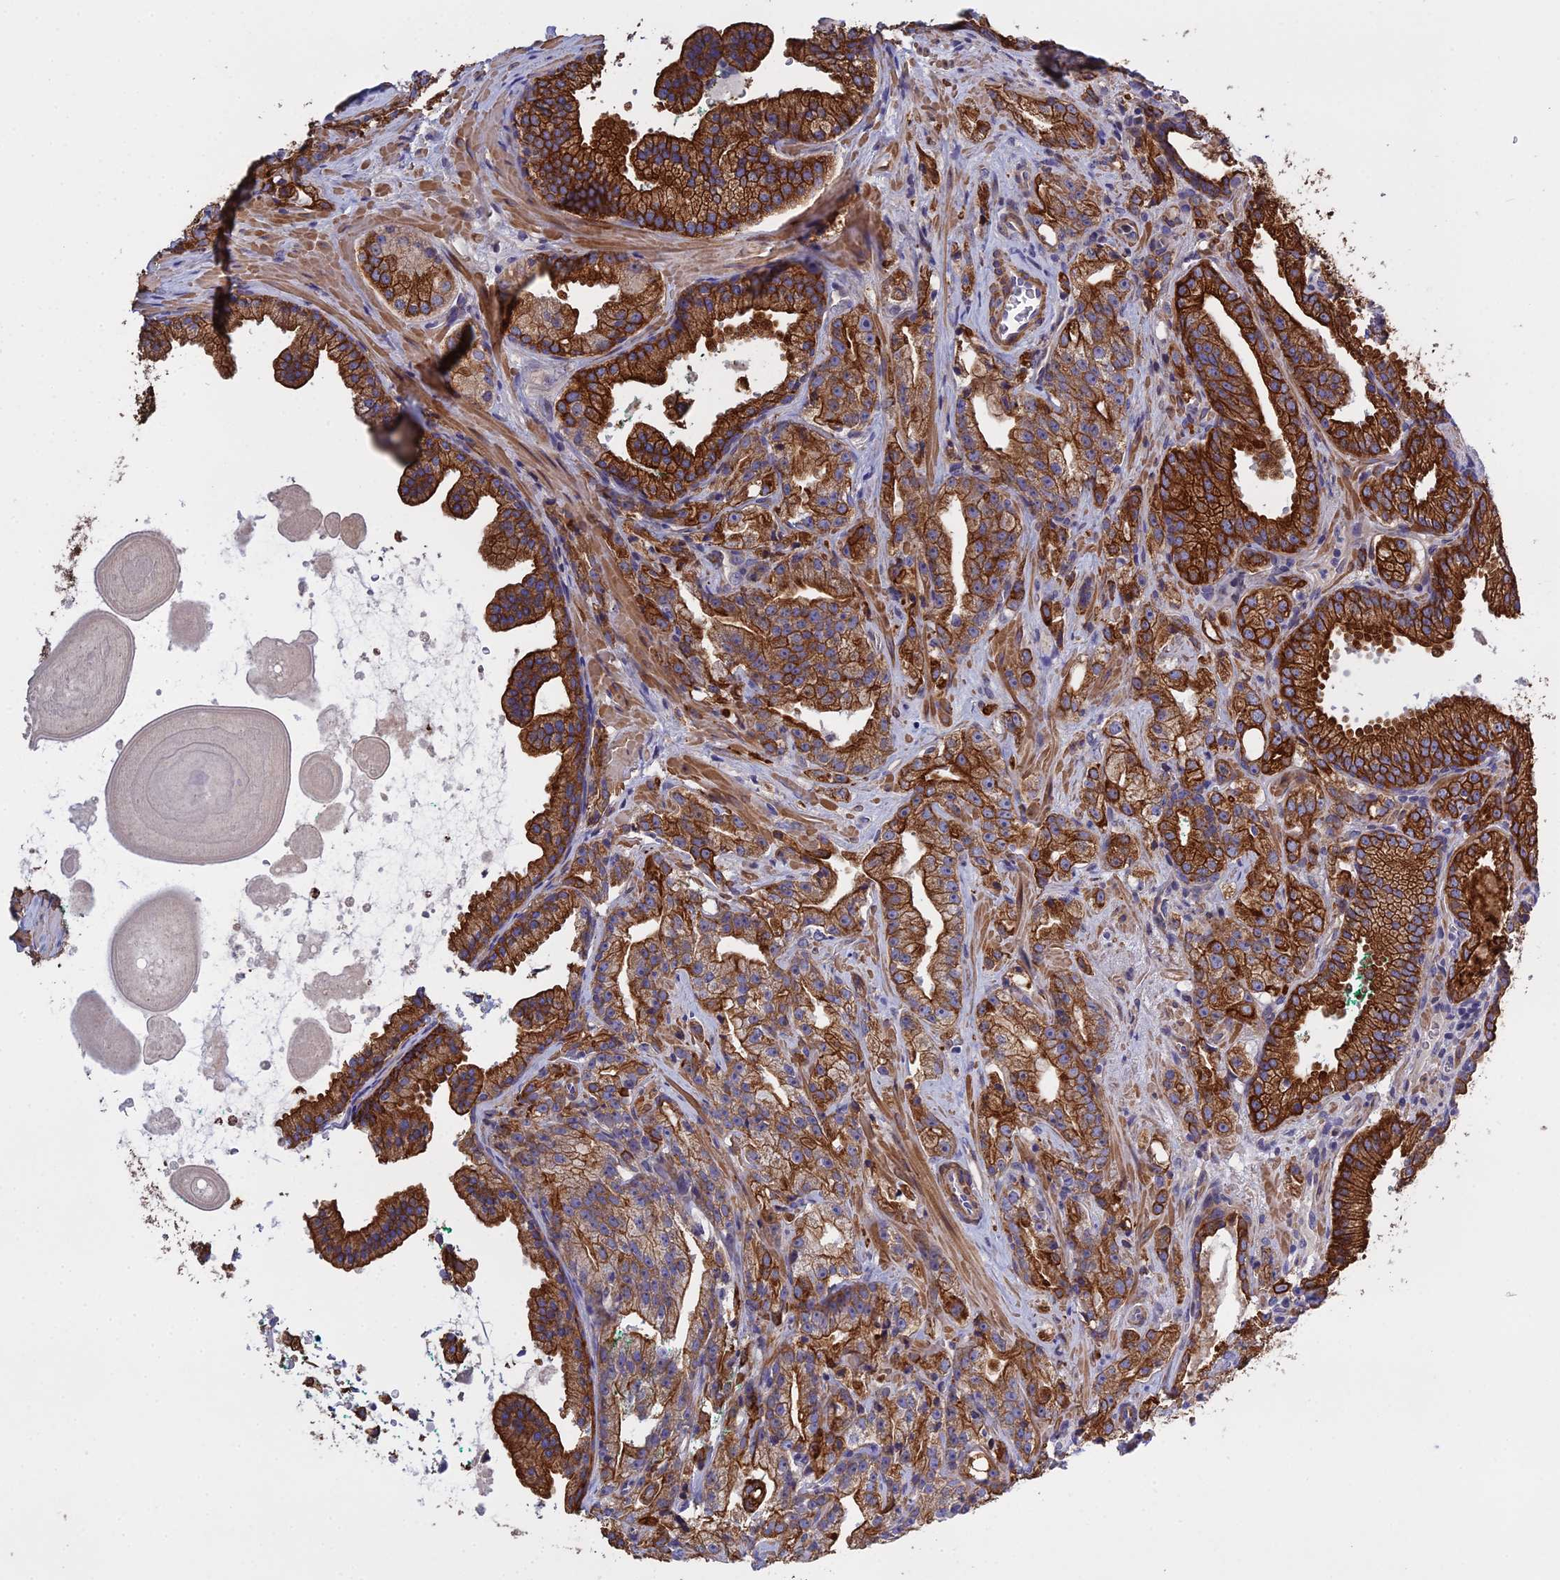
{"staining": {"intensity": "strong", "quantity": ">75%", "location": "cytoplasmic/membranous"}, "tissue": "prostate cancer", "cell_type": "Tumor cells", "image_type": "cancer", "snomed": [{"axis": "morphology", "description": "Adenocarcinoma, High grade"}, {"axis": "topography", "description": "Prostate"}], "caption": "A brown stain highlights strong cytoplasmic/membranous expression of a protein in human prostate adenocarcinoma (high-grade) tumor cells.", "gene": "LZTS2", "patient": {"sex": "male", "age": 64}}